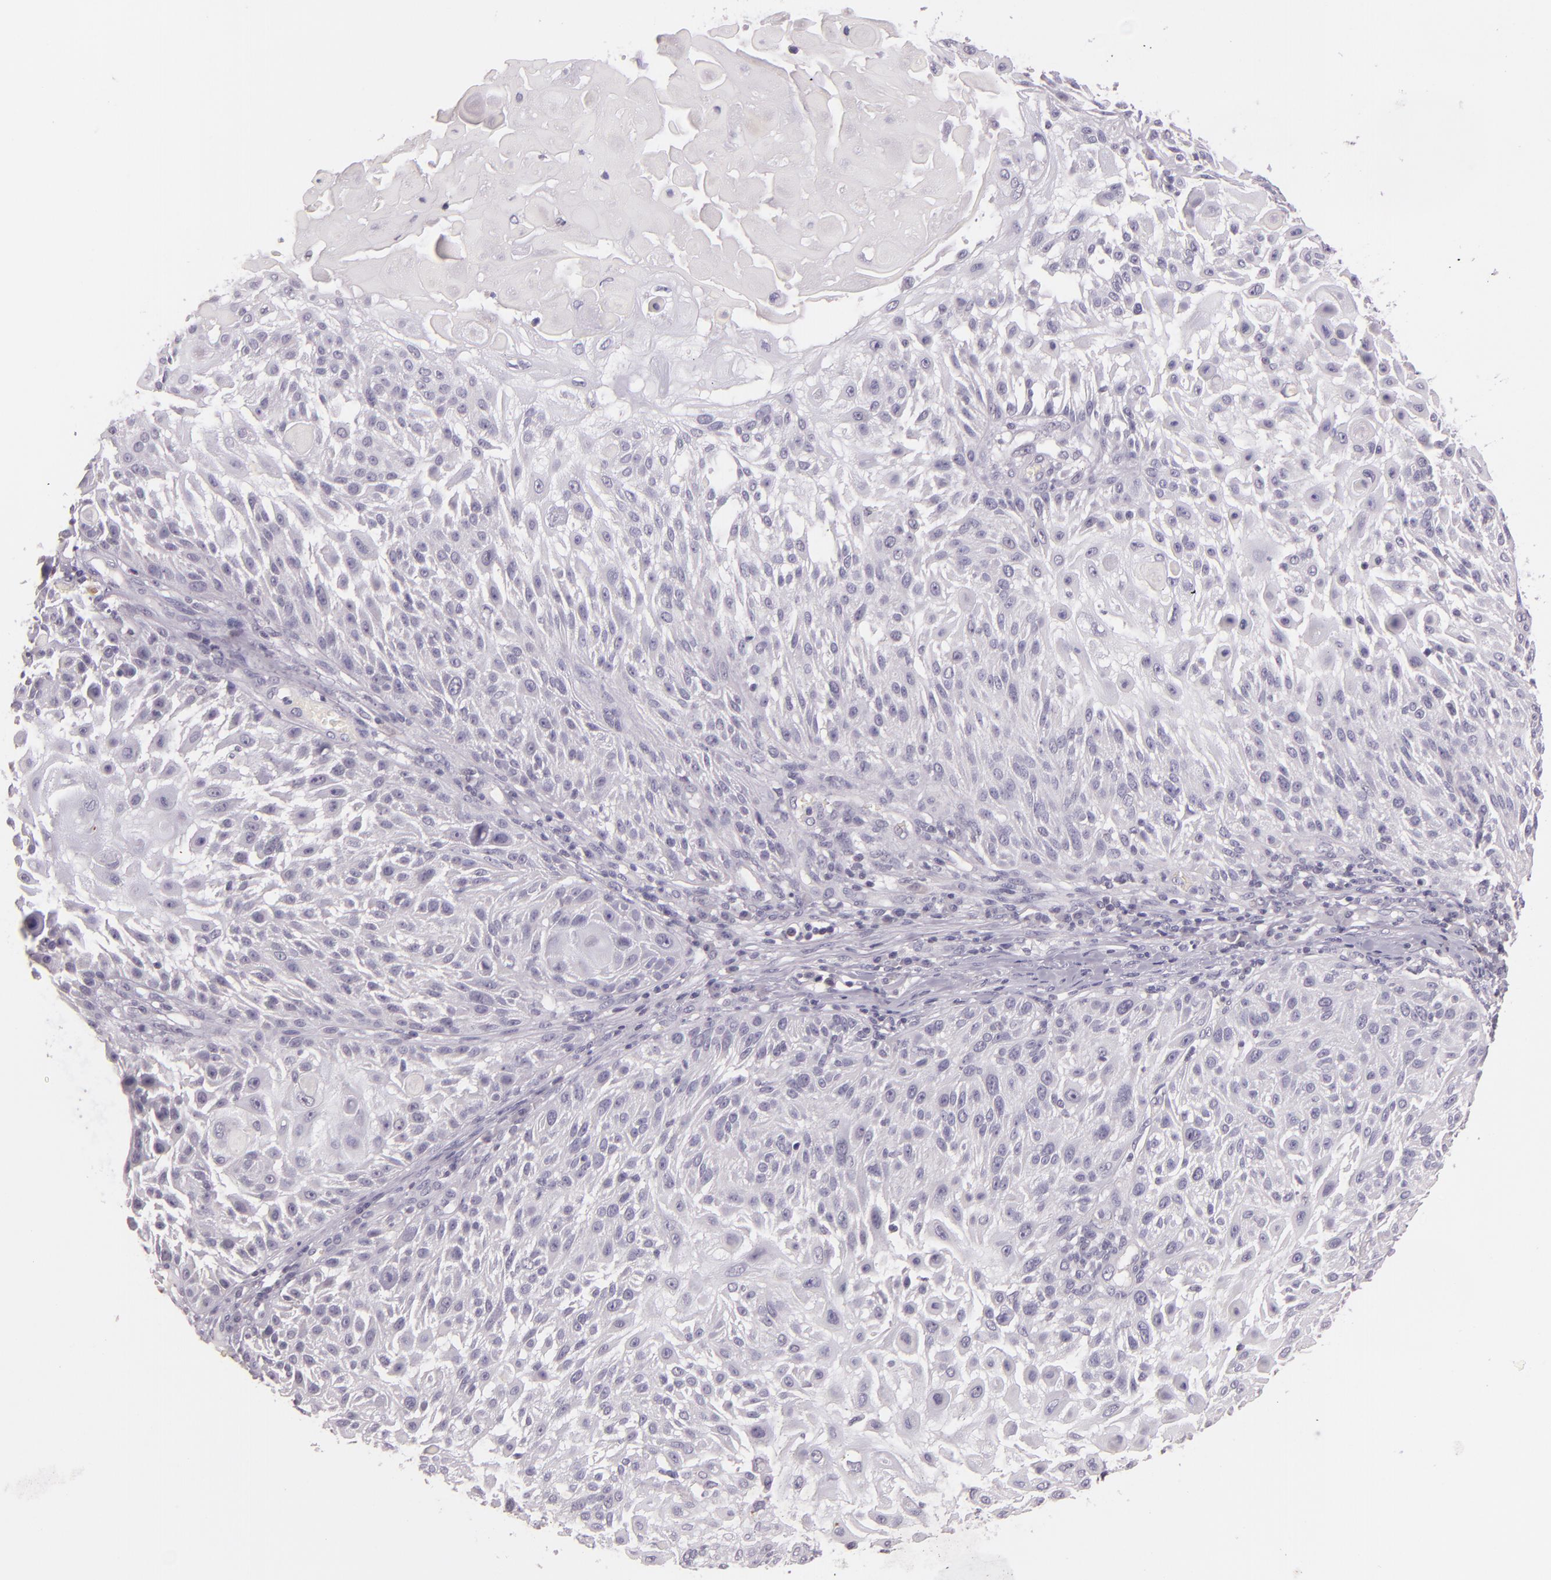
{"staining": {"intensity": "negative", "quantity": "none", "location": "none"}, "tissue": "skin cancer", "cell_type": "Tumor cells", "image_type": "cancer", "snomed": [{"axis": "morphology", "description": "Squamous cell carcinoma, NOS"}, {"axis": "topography", "description": "Skin"}], "caption": "Histopathology image shows no protein expression in tumor cells of squamous cell carcinoma (skin) tissue.", "gene": "HSPA8", "patient": {"sex": "female", "age": 89}}